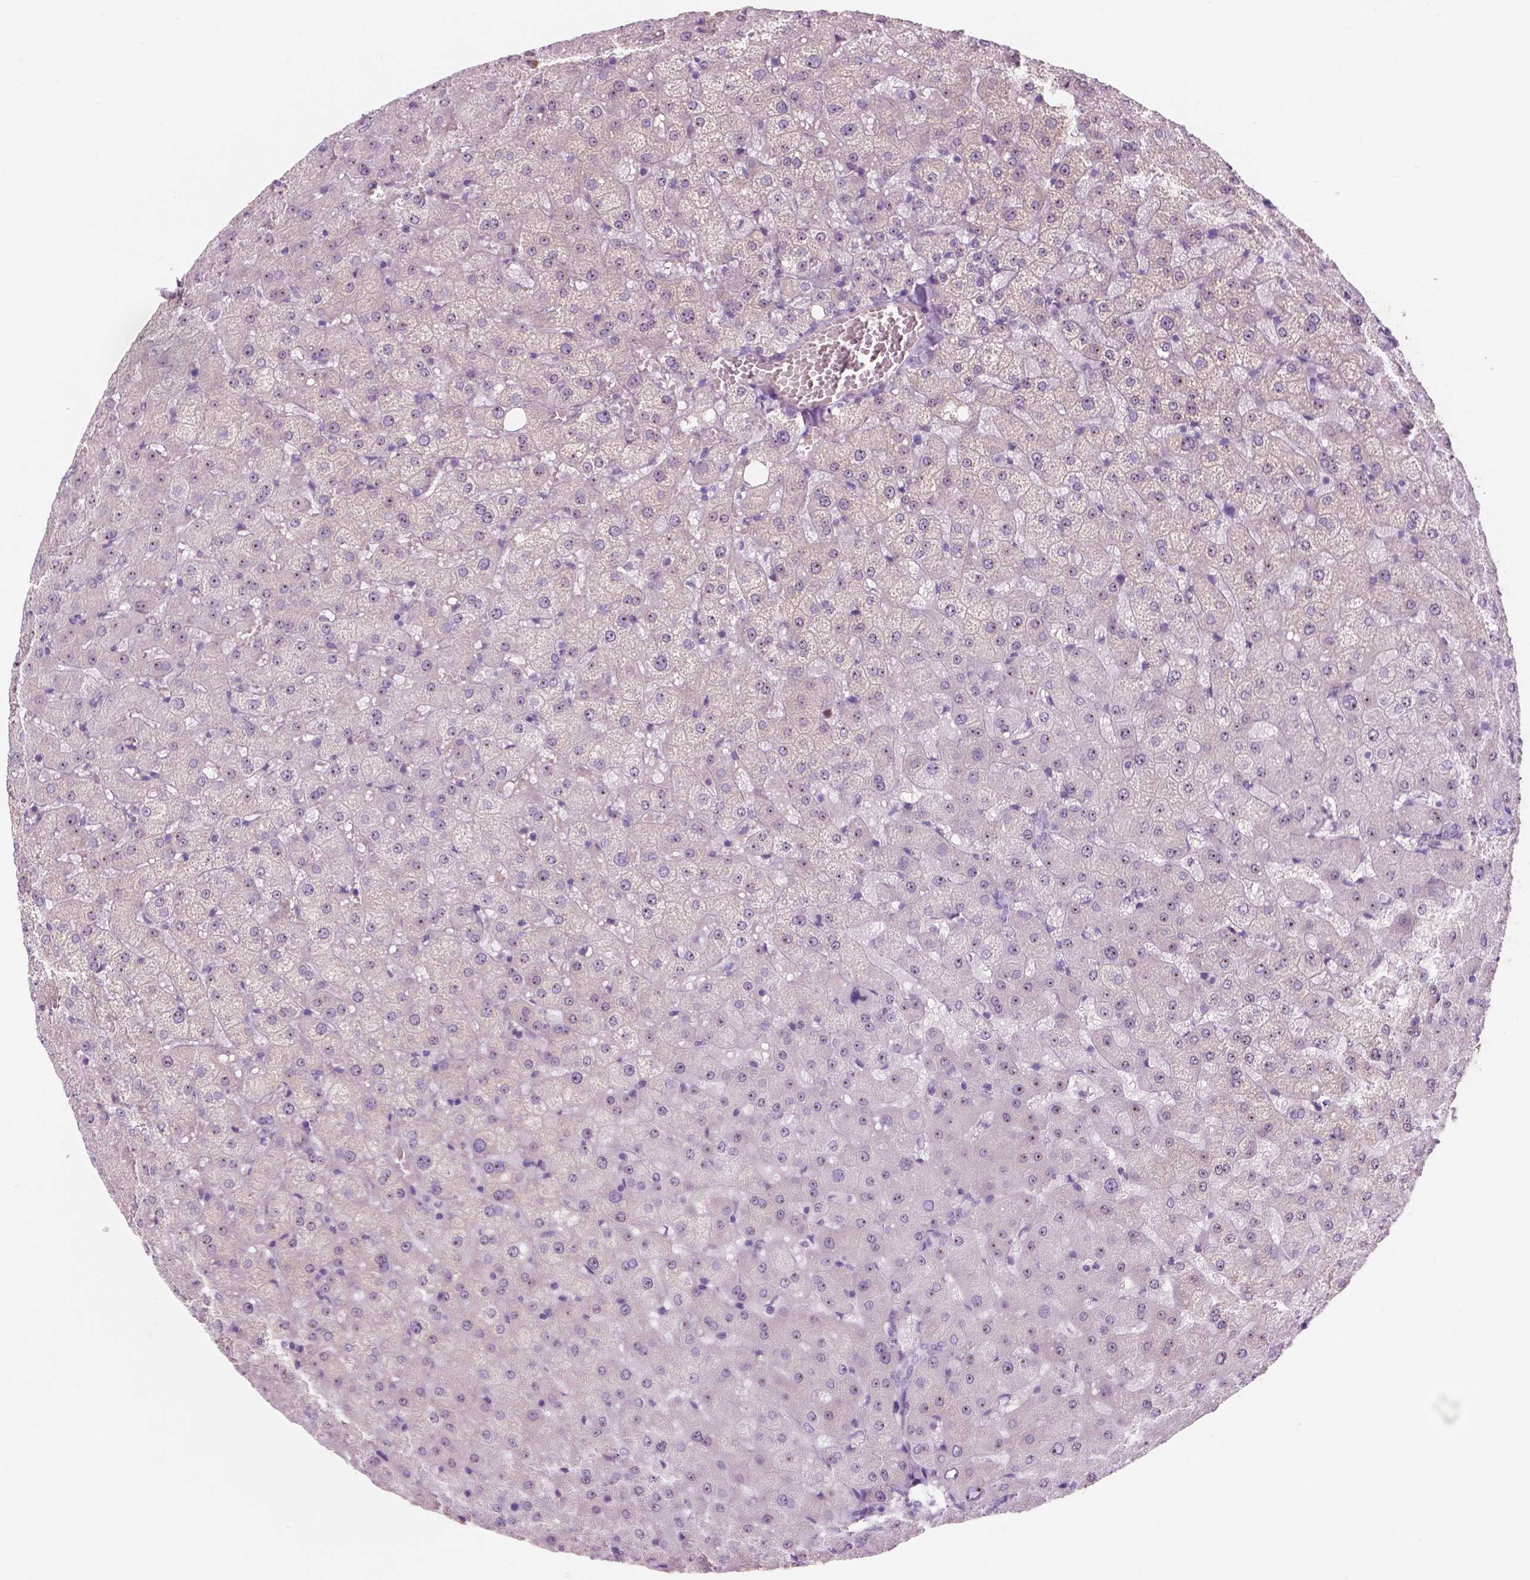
{"staining": {"intensity": "negative", "quantity": "none", "location": "none"}, "tissue": "liver", "cell_type": "Cholangiocytes", "image_type": "normal", "snomed": [{"axis": "morphology", "description": "Normal tissue, NOS"}, {"axis": "topography", "description": "Liver"}], "caption": "Immunohistochemistry (IHC) photomicrograph of unremarkable liver: liver stained with DAB (3,3'-diaminobenzidine) exhibits no significant protein expression in cholangiocytes. (DAB (3,3'-diaminobenzidine) IHC, high magnification).", "gene": "ZNF853", "patient": {"sex": "female", "age": 50}}